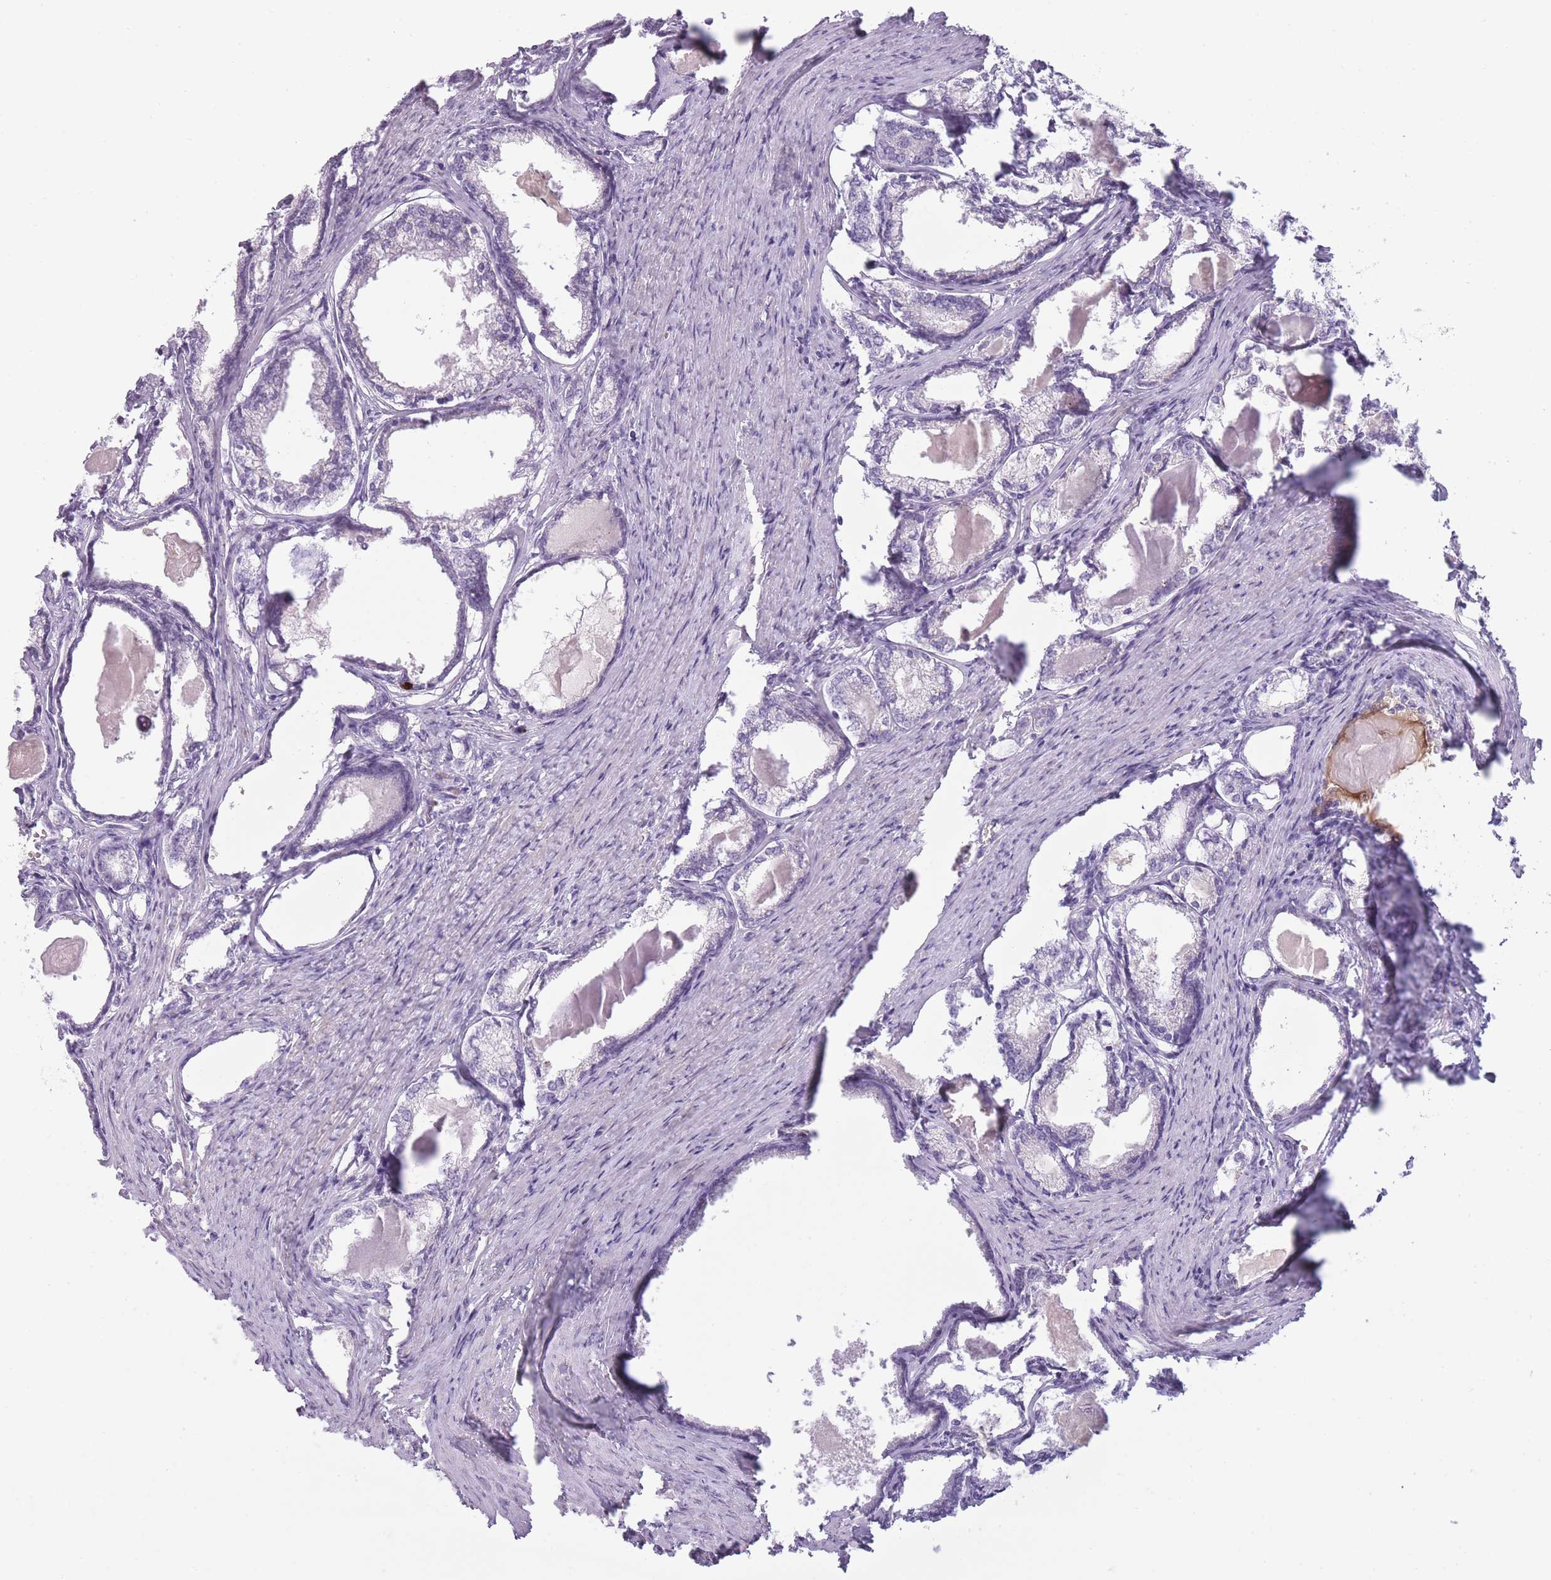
{"staining": {"intensity": "negative", "quantity": "none", "location": "none"}, "tissue": "prostate cancer", "cell_type": "Tumor cells", "image_type": "cancer", "snomed": [{"axis": "morphology", "description": "Adenocarcinoma, High grade"}, {"axis": "topography", "description": "Prostate"}], "caption": "High power microscopy histopathology image of an immunohistochemistry histopathology image of prostate cancer, revealing no significant staining in tumor cells.", "gene": "LGALS9", "patient": {"sex": "male", "age": 69}}